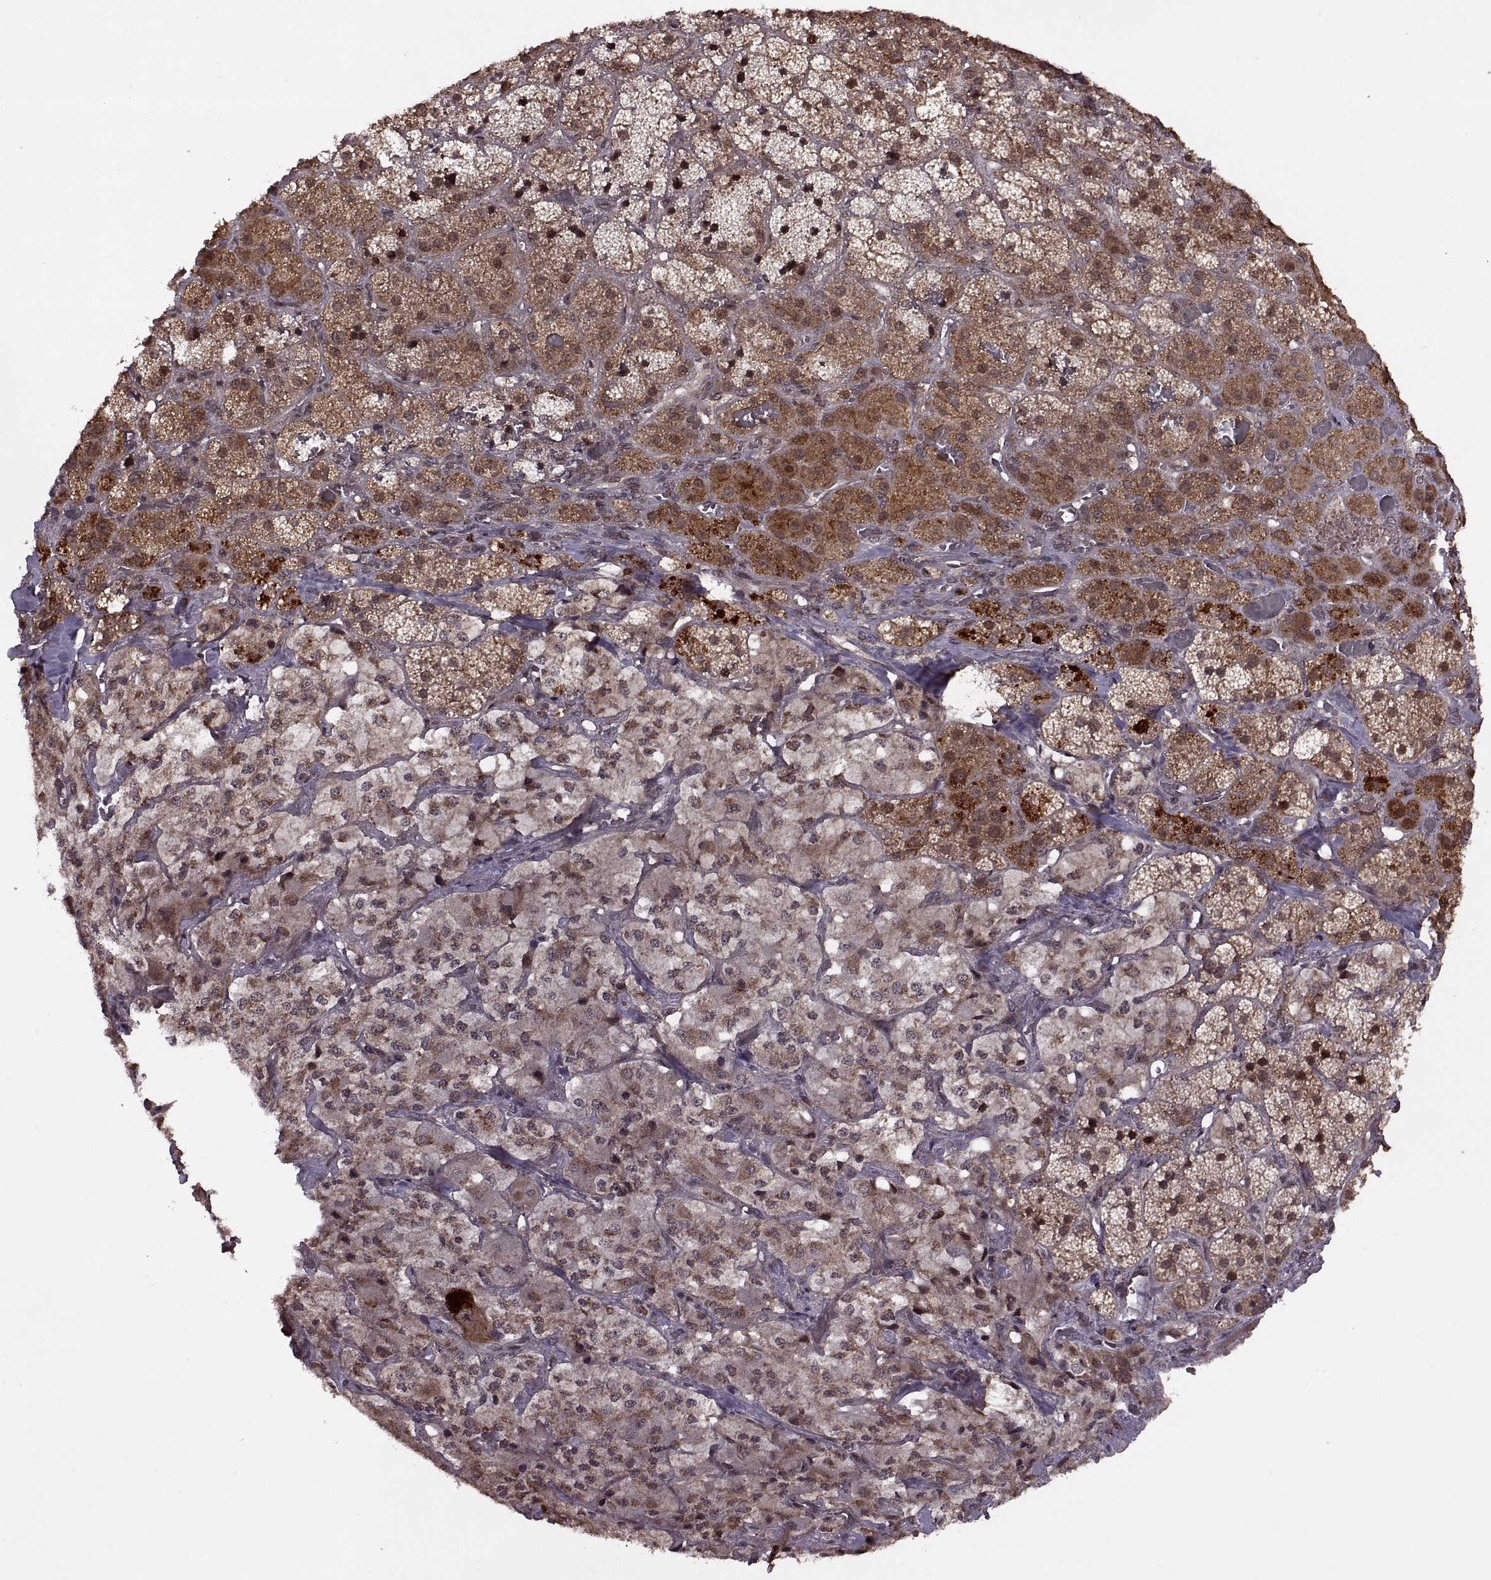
{"staining": {"intensity": "moderate", "quantity": ">75%", "location": "cytoplasmic/membranous"}, "tissue": "adrenal gland", "cell_type": "Glandular cells", "image_type": "normal", "snomed": [{"axis": "morphology", "description": "Normal tissue, NOS"}, {"axis": "topography", "description": "Adrenal gland"}], "caption": "A medium amount of moderate cytoplasmic/membranous staining is identified in about >75% of glandular cells in unremarkable adrenal gland.", "gene": "PTOV1", "patient": {"sex": "male", "age": 57}}